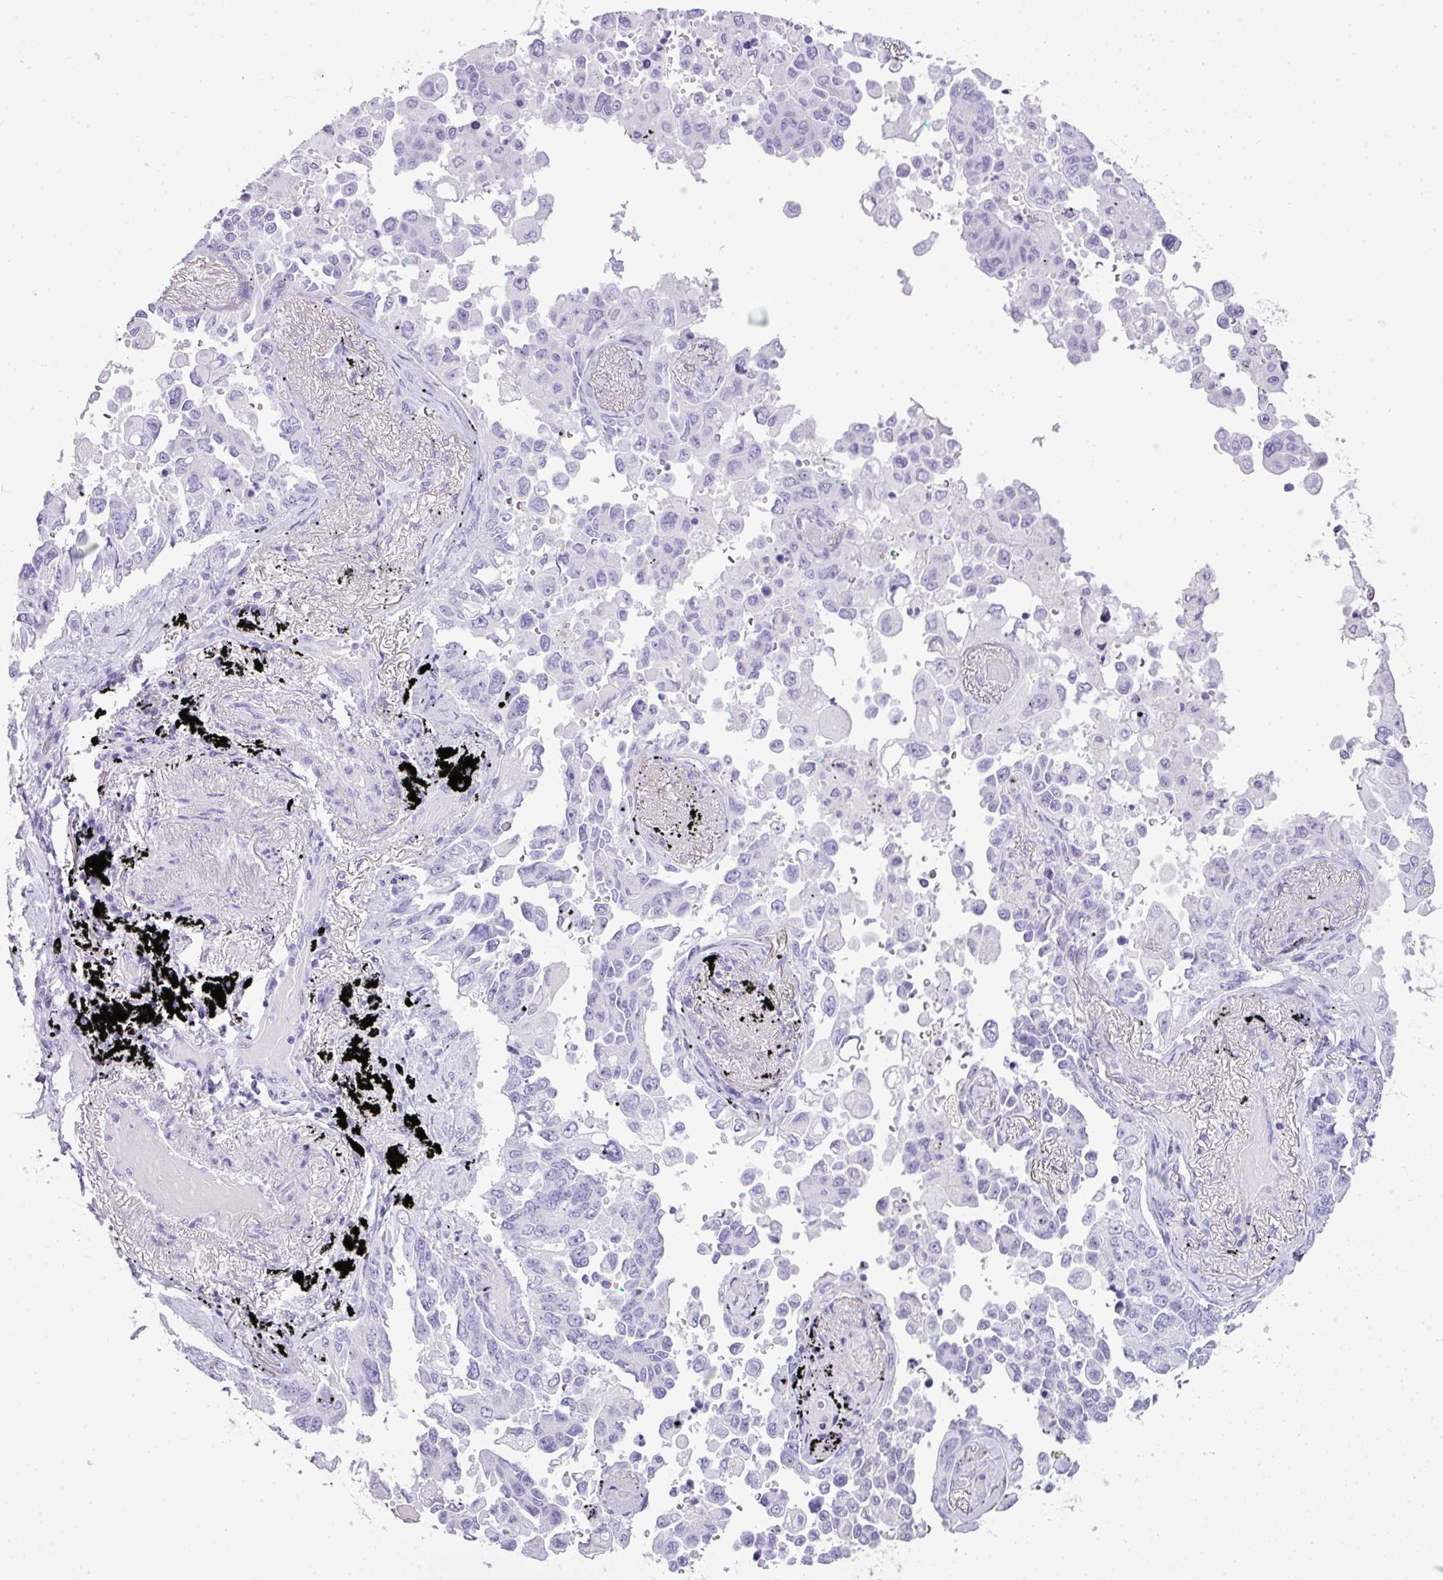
{"staining": {"intensity": "negative", "quantity": "none", "location": "none"}, "tissue": "lung cancer", "cell_type": "Tumor cells", "image_type": "cancer", "snomed": [{"axis": "morphology", "description": "Adenocarcinoma, NOS"}, {"axis": "topography", "description": "Lung"}], "caption": "This photomicrograph is of lung adenocarcinoma stained with immunohistochemistry (IHC) to label a protein in brown with the nuclei are counter-stained blue. There is no expression in tumor cells. (DAB immunohistochemistry, high magnification).", "gene": "TNP1", "patient": {"sex": "female", "age": 67}}